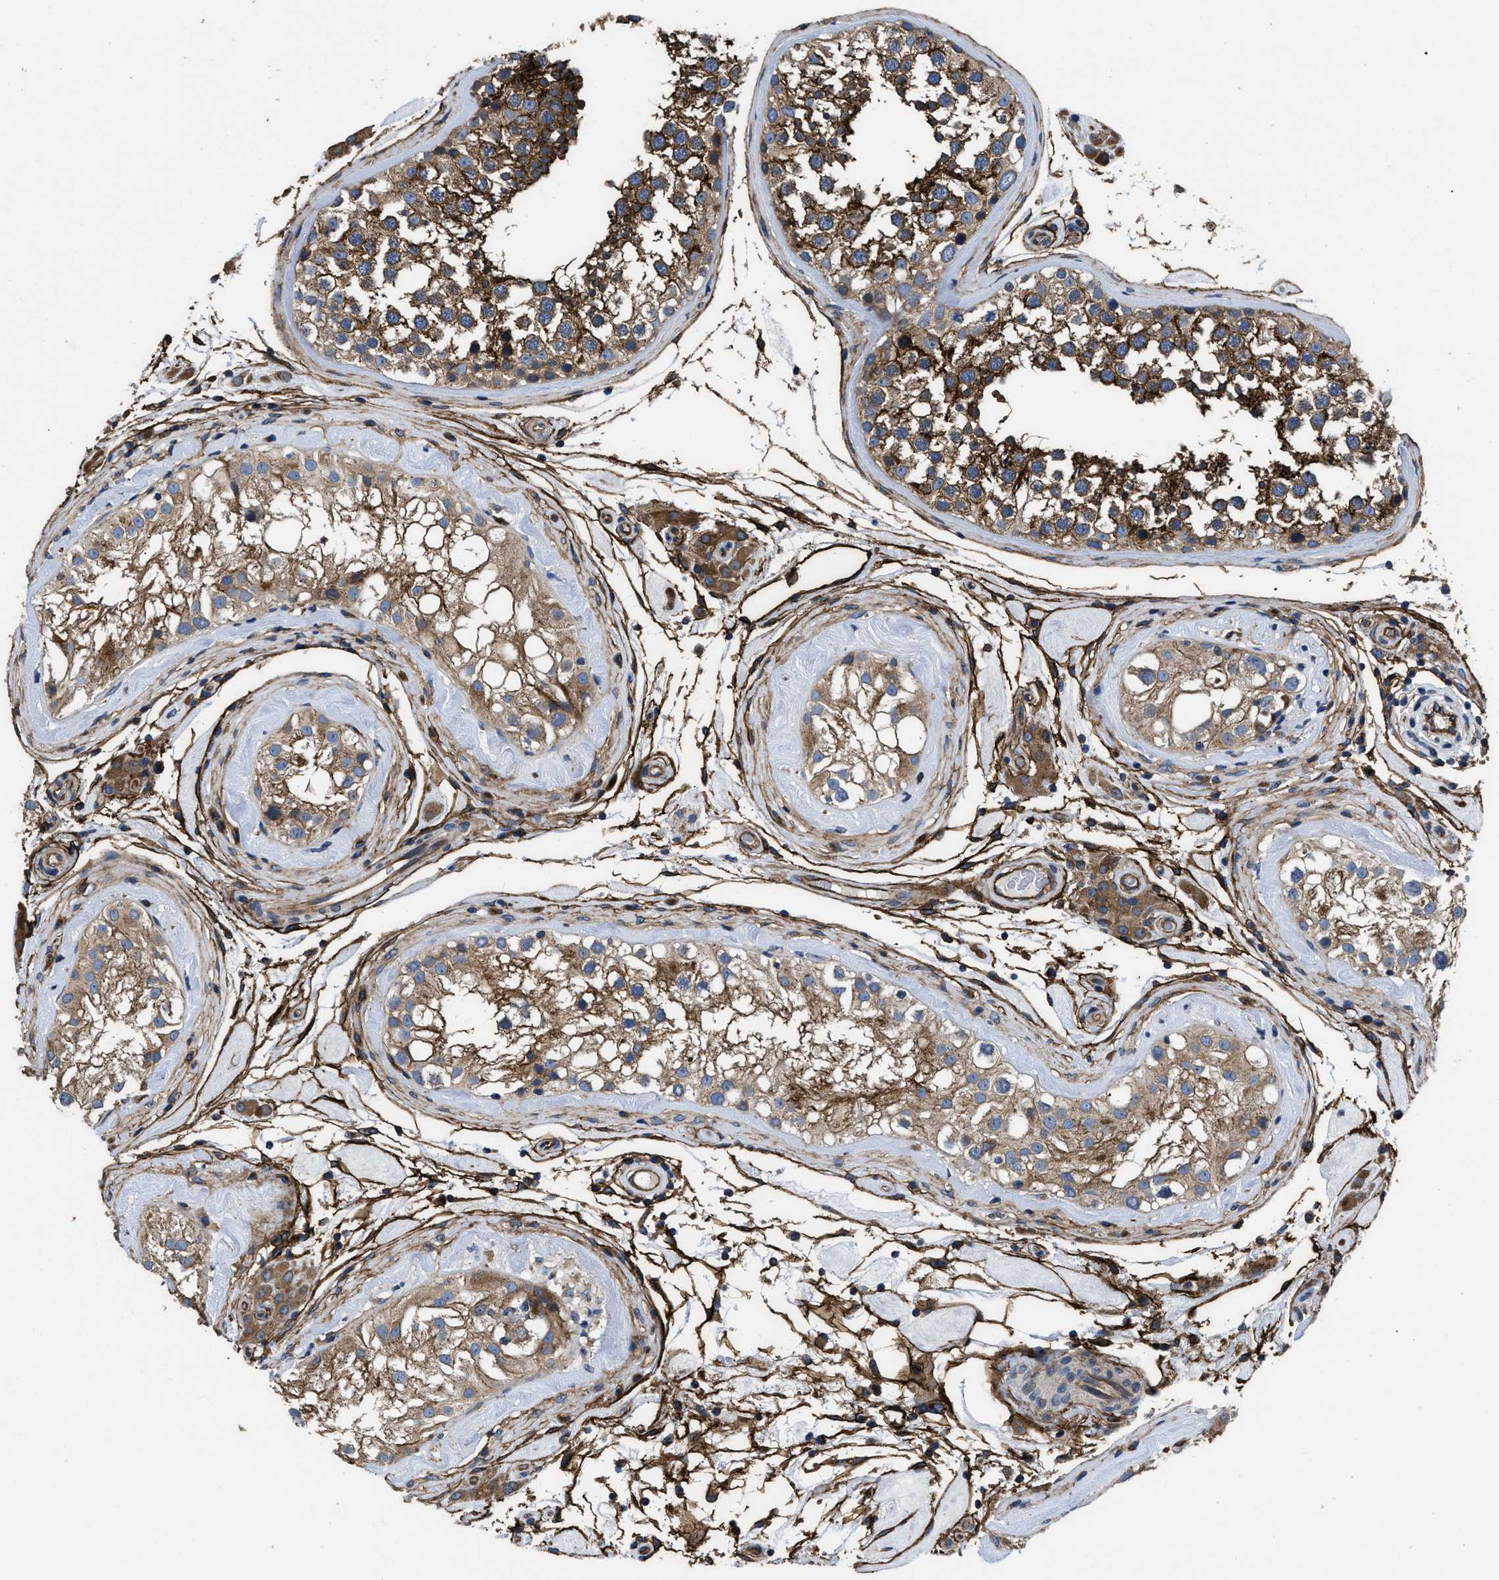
{"staining": {"intensity": "strong", "quantity": ">75%", "location": "cytoplasmic/membranous"}, "tissue": "testis", "cell_type": "Cells in seminiferous ducts", "image_type": "normal", "snomed": [{"axis": "morphology", "description": "Normal tissue, NOS"}, {"axis": "topography", "description": "Testis"}], "caption": "Strong cytoplasmic/membranous staining is seen in approximately >75% of cells in seminiferous ducts in unremarkable testis.", "gene": "NT5E", "patient": {"sex": "male", "age": 46}}